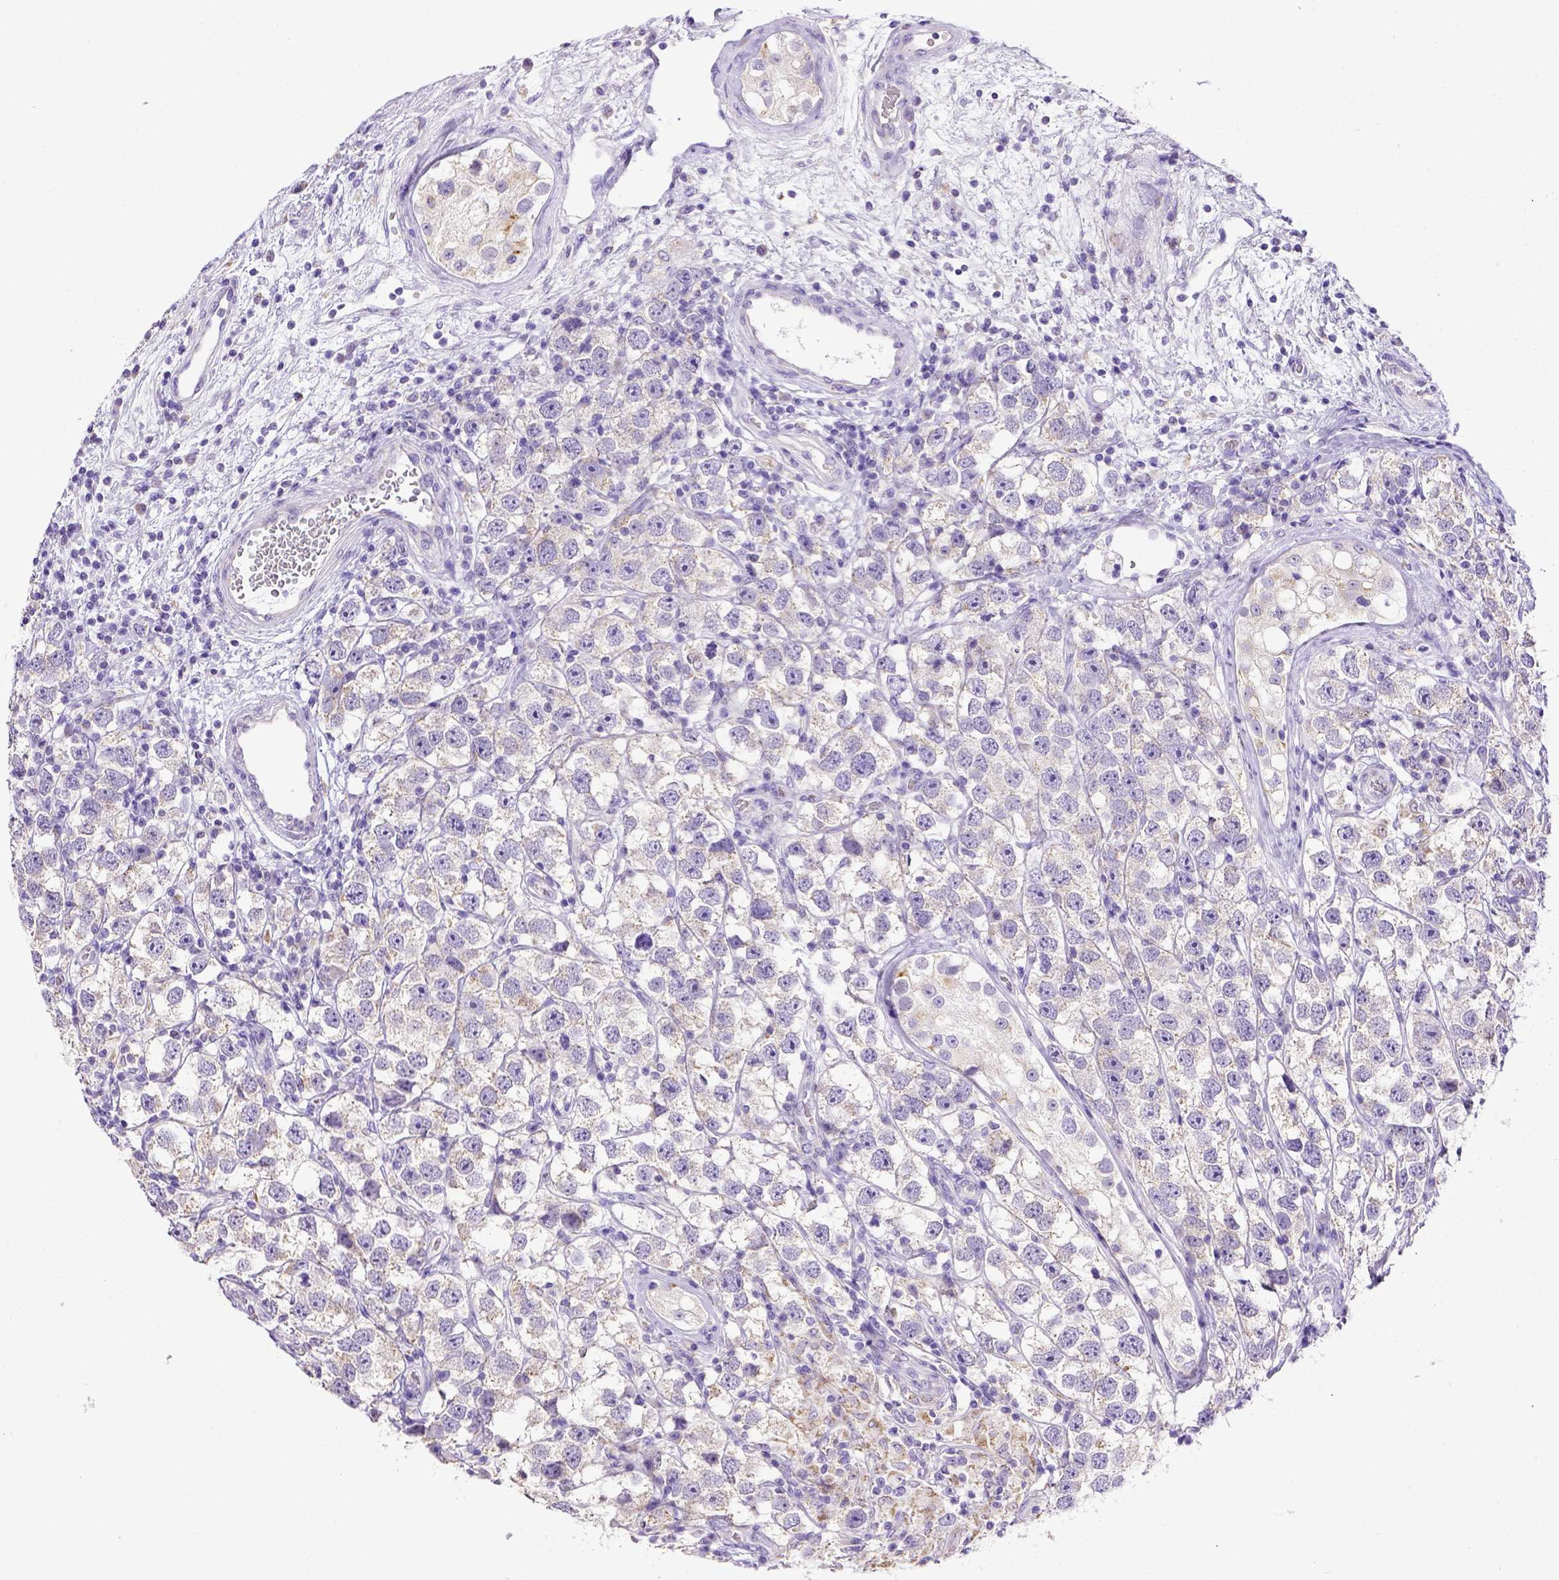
{"staining": {"intensity": "weak", "quantity": "25%-75%", "location": "cytoplasmic/membranous"}, "tissue": "testis cancer", "cell_type": "Tumor cells", "image_type": "cancer", "snomed": [{"axis": "morphology", "description": "Seminoma, NOS"}, {"axis": "topography", "description": "Testis"}], "caption": "Immunohistochemistry (IHC) of human testis cancer shows low levels of weak cytoplasmic/membranous positivity in about 25%-75% of tumor cells.", "gene": "SPEF1", "patient": {"sex": "male", "age": 26}}